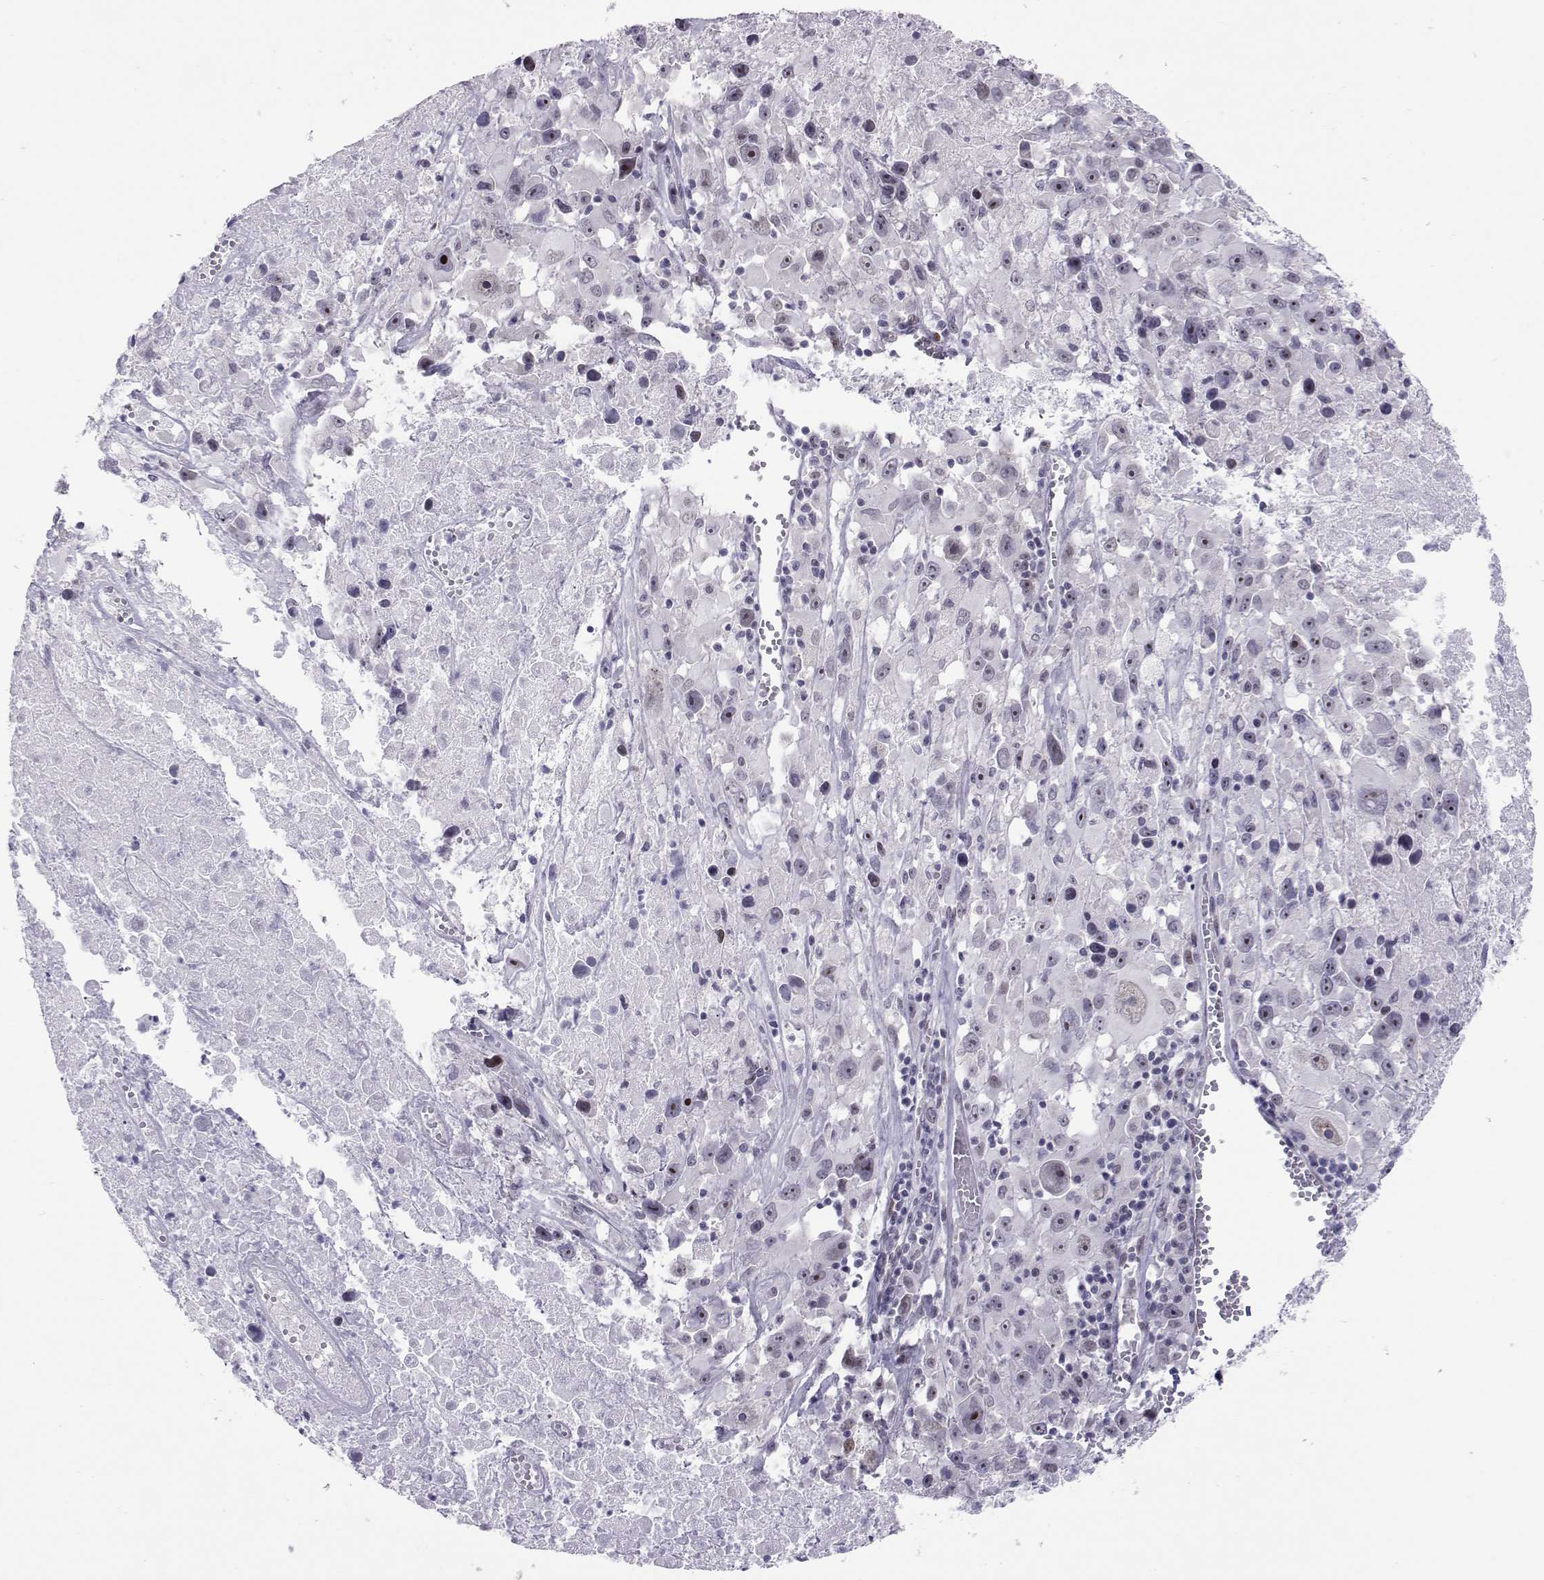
{"staining": {"intensity": "negative", "quantity": "none", "location": "none"}, "tissue": "melanoma", "cell_type": "Tumor cells", "image_type": "cancer", "snomed": [{"axis": "morphology", "description": "Malignant melanoma, Metastatic site"}, {"axis": "topography", "description": "Lymph node"}], "caption": "Malignant melanoma (metastatic site) was stained to show a protein in brown. There is no significant expression in tumor cells. (Brightfield microscopy of DAB (3,3'-diaminobenzidine) immunohistochemistry (IHC) at high magnification).", "gene": "SIX6", "patient": {"sex": "male", "age": 50}}